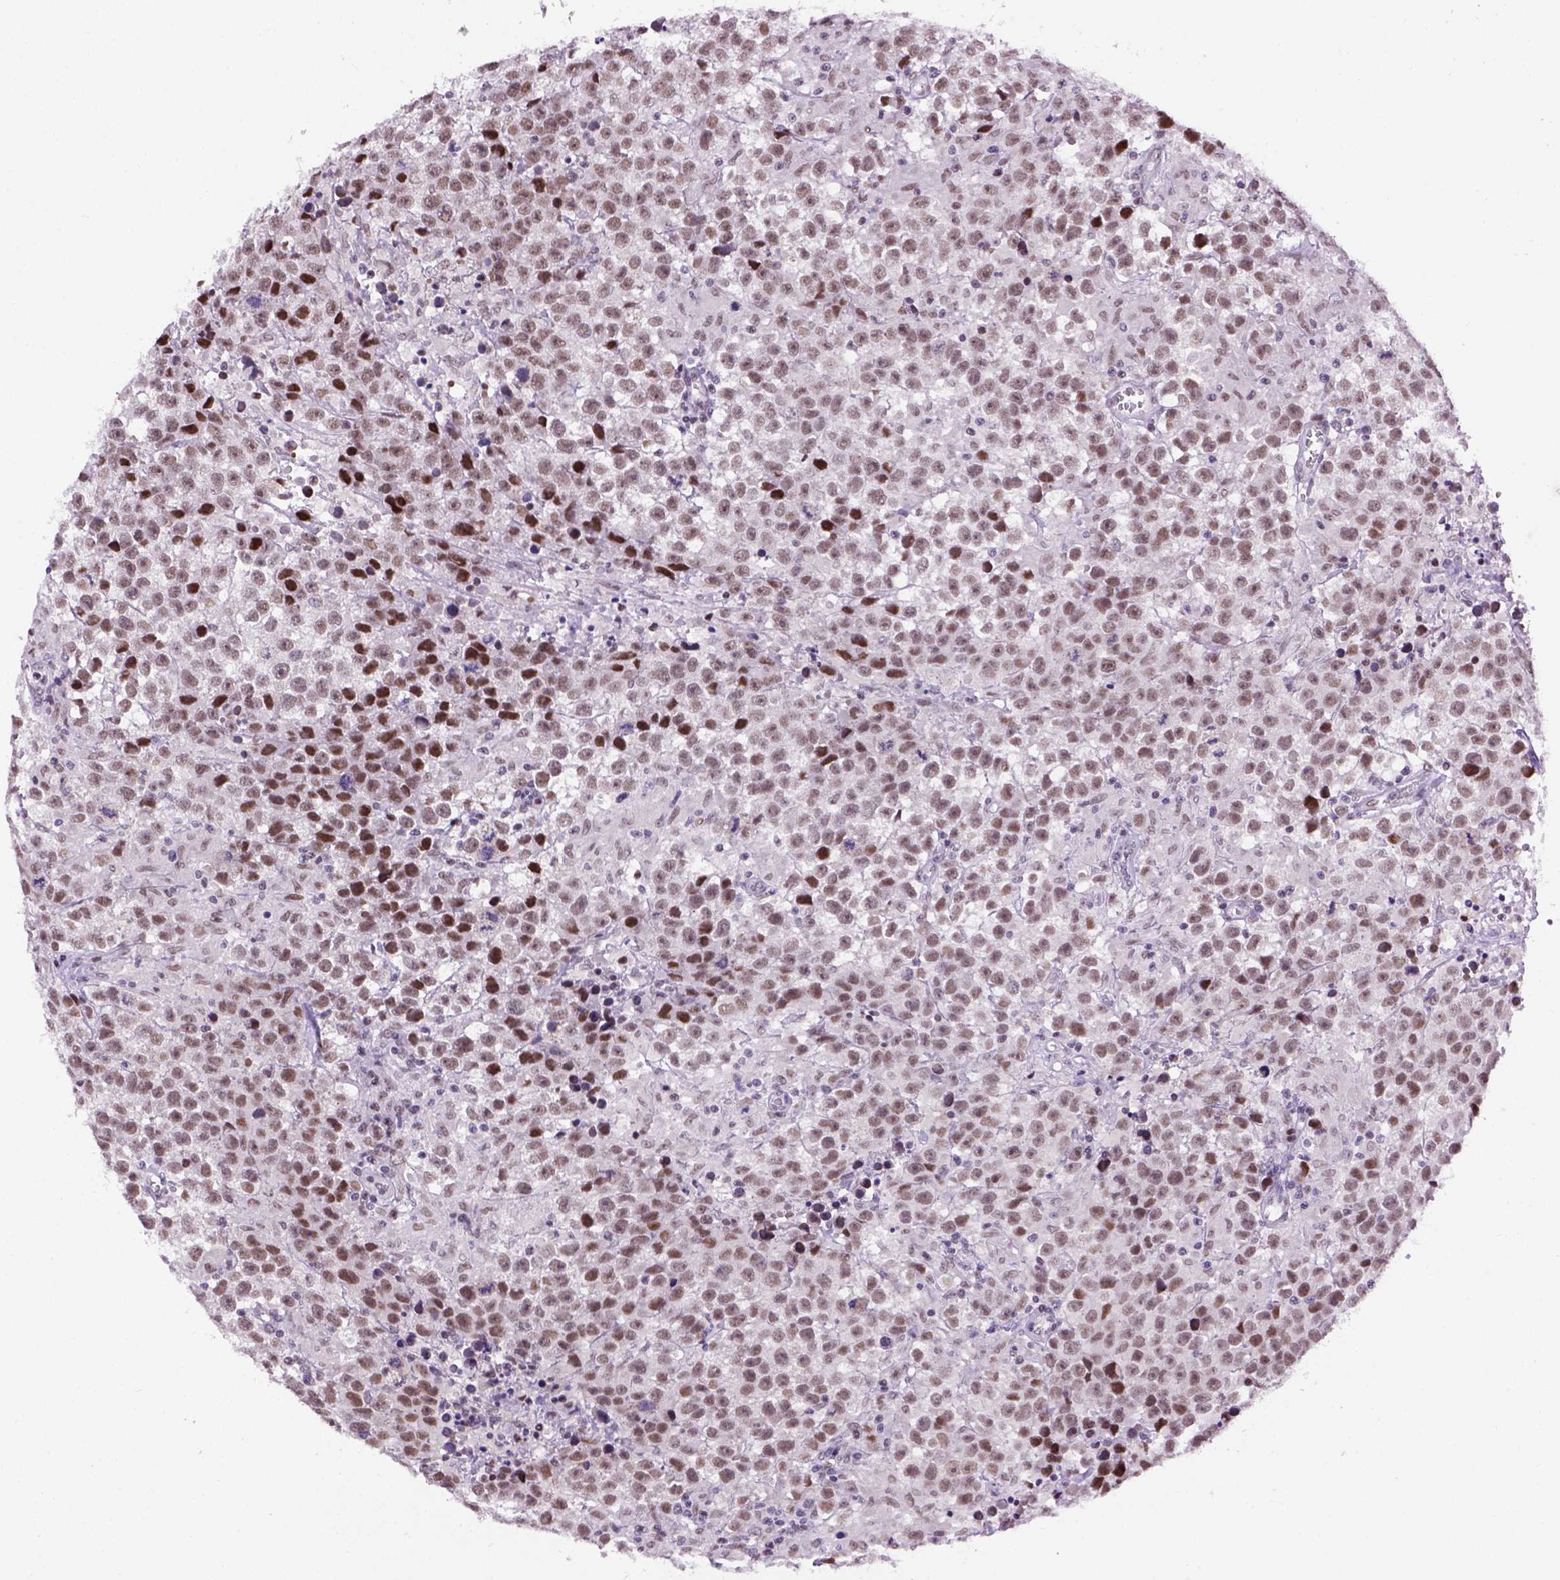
{"staining": {"intensity": "strong", "quantity": "<25%", "location": "nuclear"}, "tissue": "testis cancer", "cell_type": "Tumor cells", "image_type": "cancer", "snomed": [{"axis": "morphology", "description": "Seminoma, NOS"}, {"axis": "topography", "description": "Testis"}], "caption": "DAB (3,3'-diaminobenzidine) immunohistochemical staining of seminoma (testis) displays strong nuclear protein positivity in about <25% of tumor cells. Immunohistochemistry stains the protein of interest in brown and the nuclei are stained blue.", "gene": "TBPL1", "patient": {"sex": "male", "age": 43}}